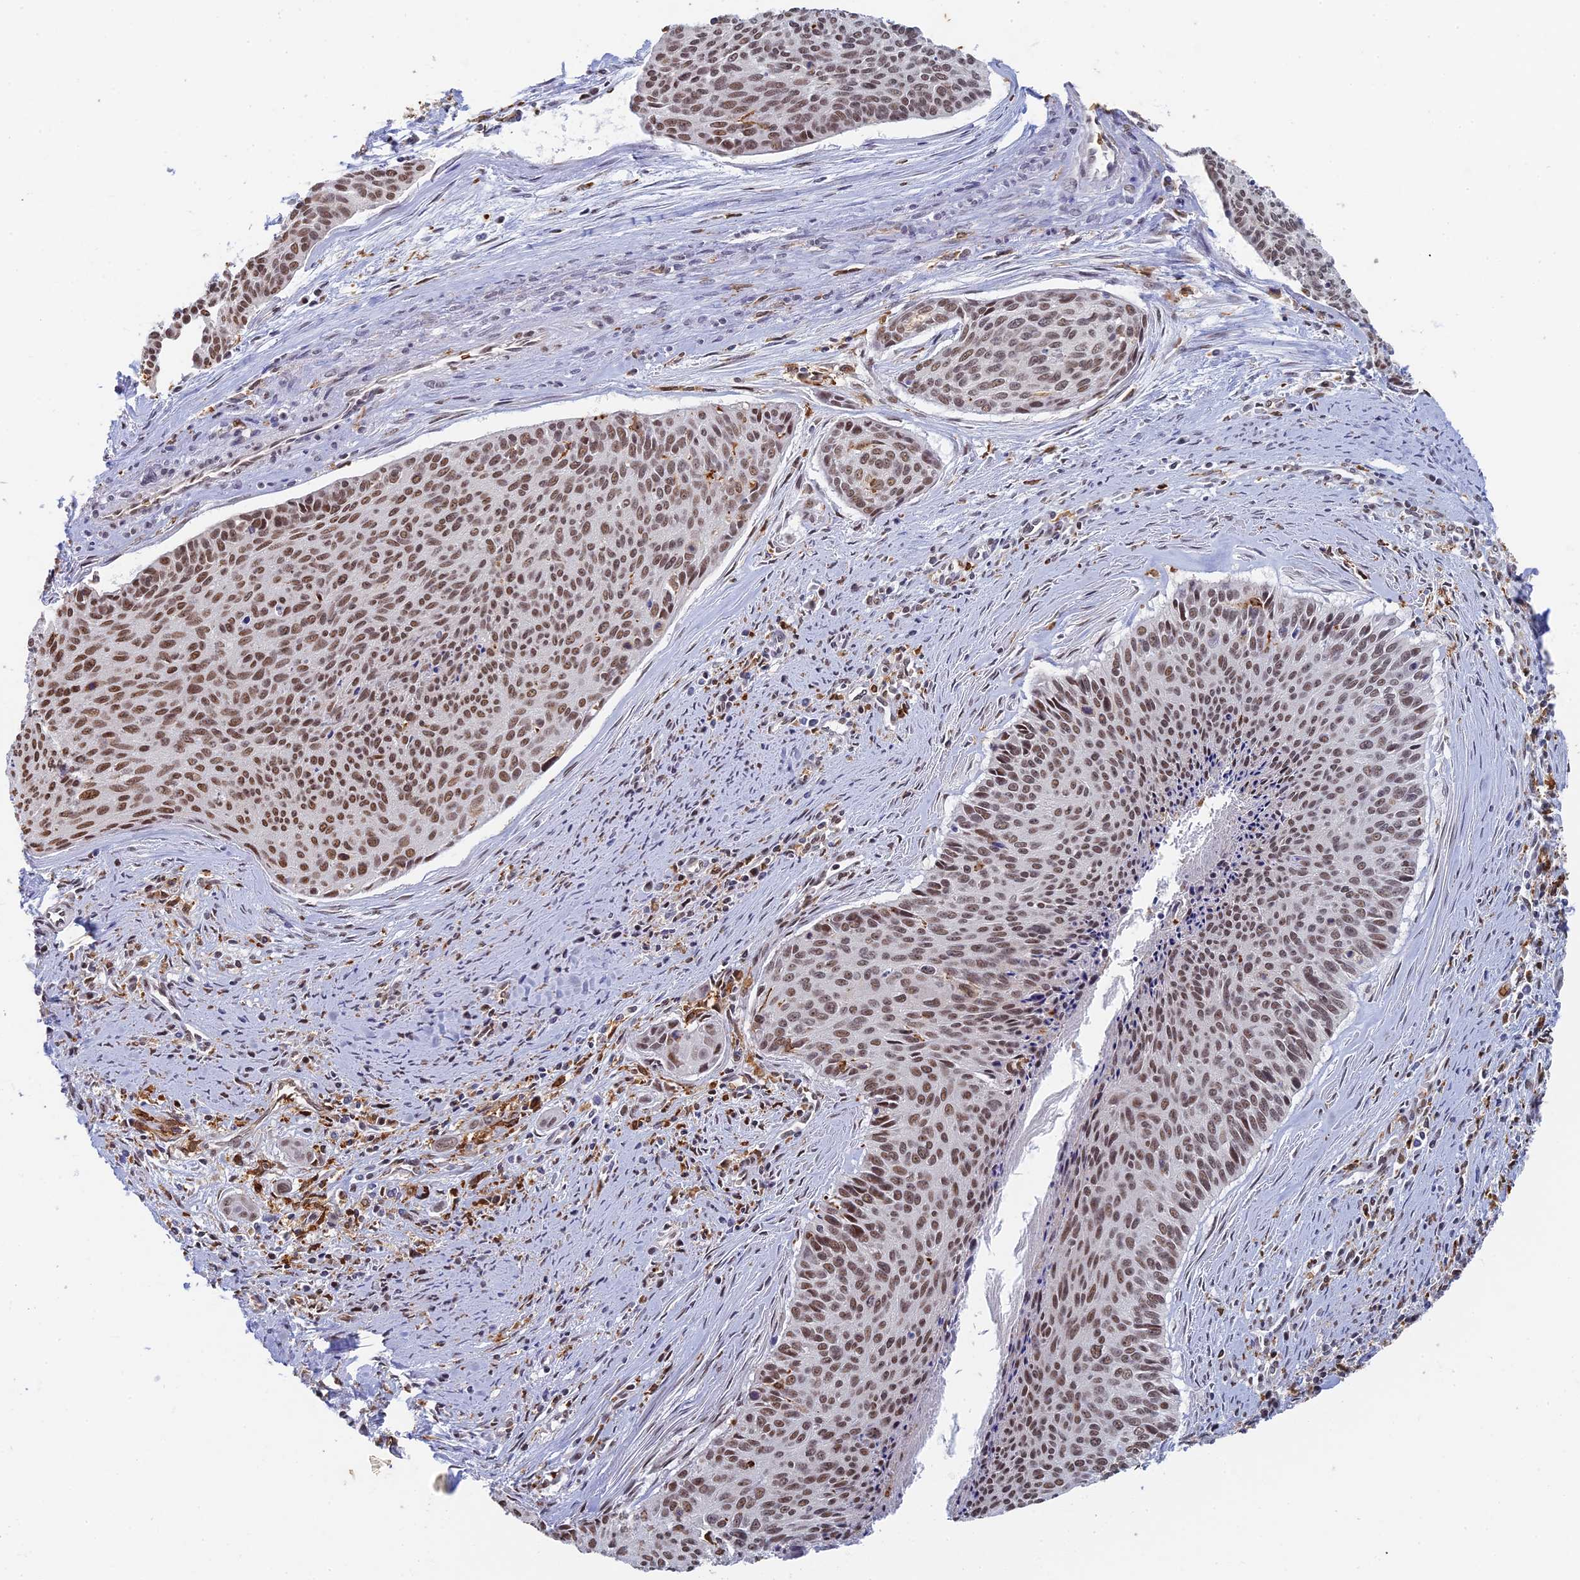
{"staining": {"intensity": "moderate", "quantity": ">75%", "location": "nuclear"}, "tissue": "cervical cancer", "cell_type": "Tumor cells", "image_type": "cancer", "snomed": [{"axis": "morphology", "description": "Squamous cell carcinoma, NOS"}, {"axis": "topography", "description": "Cervix"}], "caption": "The immunohistochemical stain highlights moderate nuclear positivity in tumor cells of cervical cancer tissue.", "gene": "GPATCH1", "patient": {"sex": "female", "age": 55}}